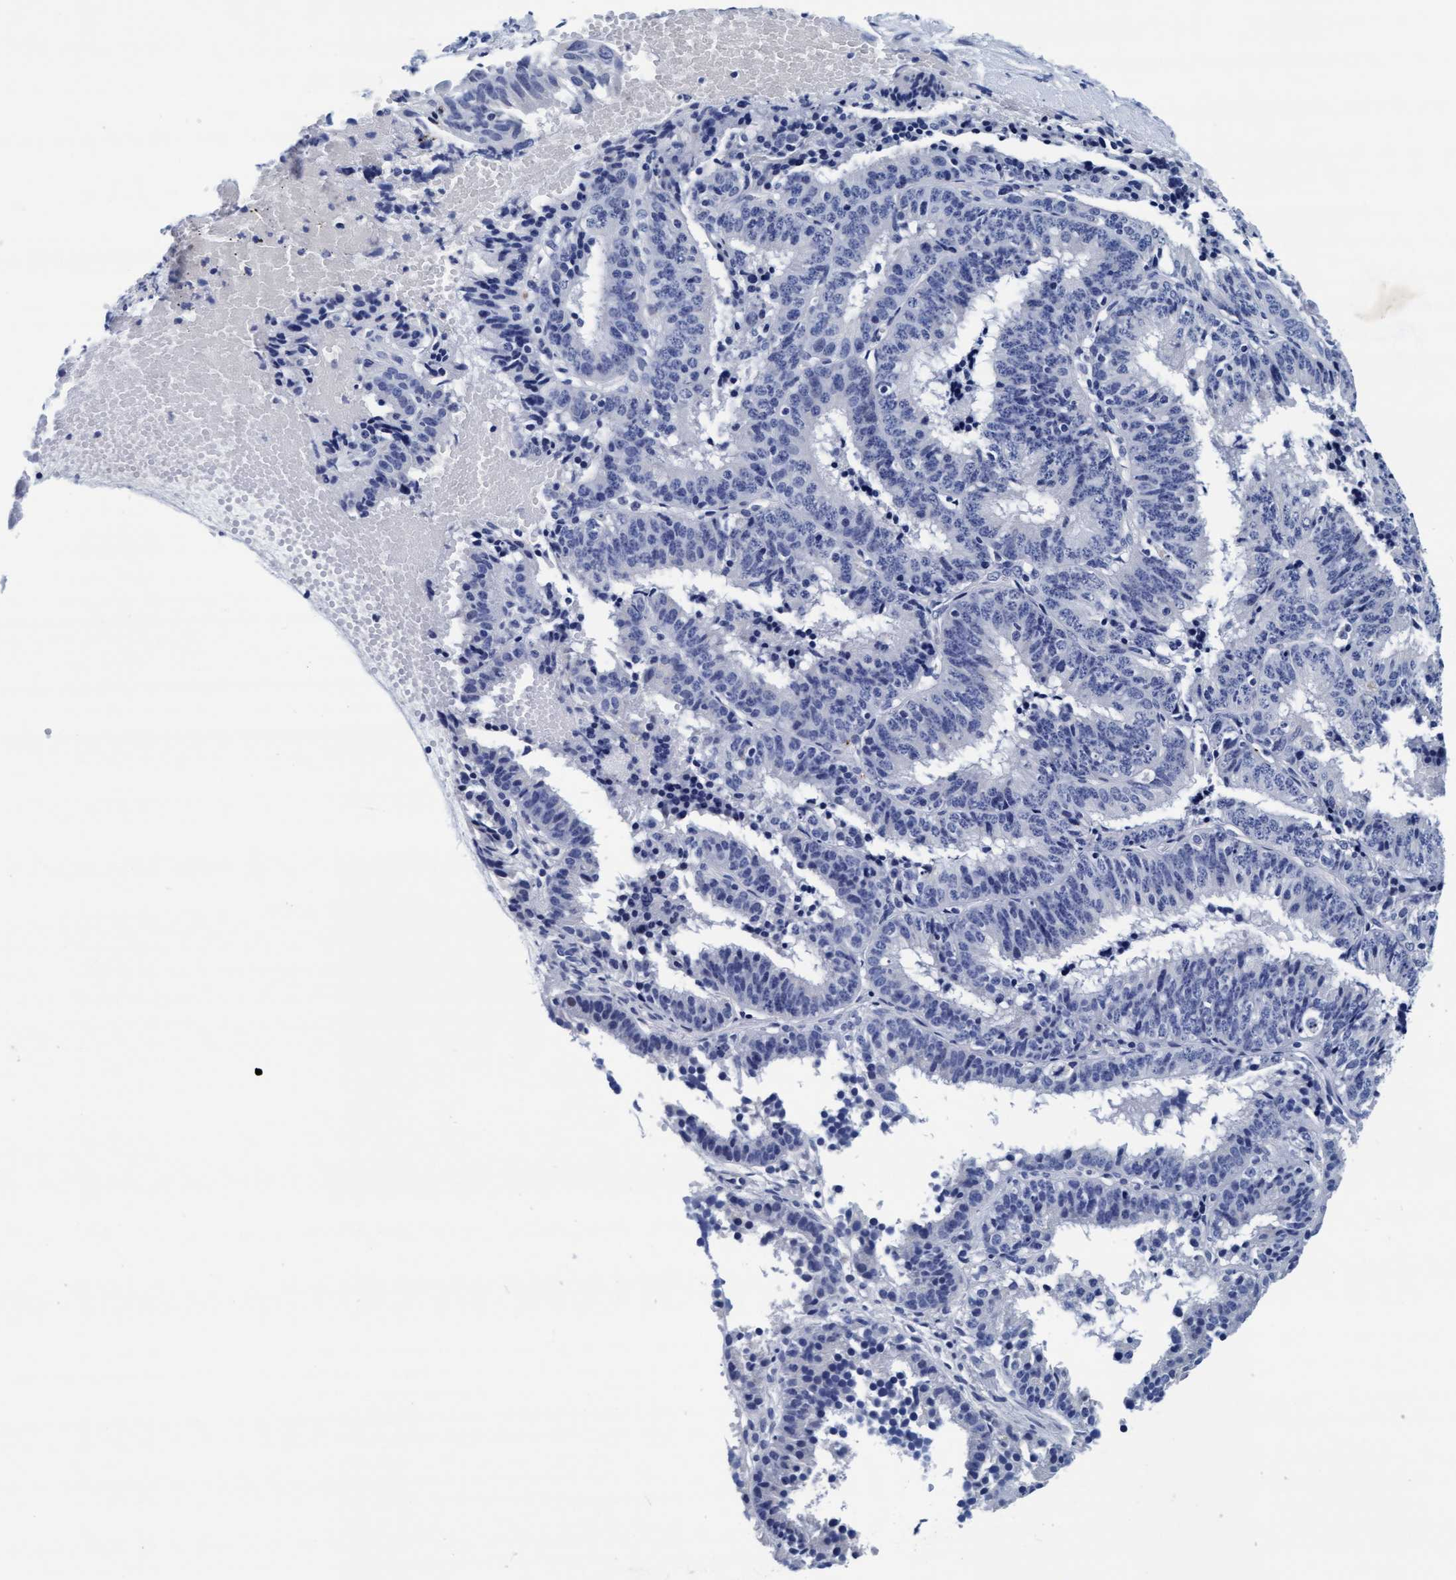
{"staining": {"intensity": "negative", "quantity": "none", "location": "none"}, "tissue": "endometrial cancer", "cell_type": "Tumor cells", "image_type": "cancer", "snomed": [{"axis": "morphology", "description": "Adenocarcinoma, NOS"}, {"axis": "topography", "description": "Endometrium"}], "caption": "A photomicrograph of endometrial adenocarcinoma stained for a protein displays no brown staining in tumor cells. (Immunohistochemistry, brightfield microscopy, high magnification).", "gene": "ARSG", "patient": {"sex": "female", "age": 51}}